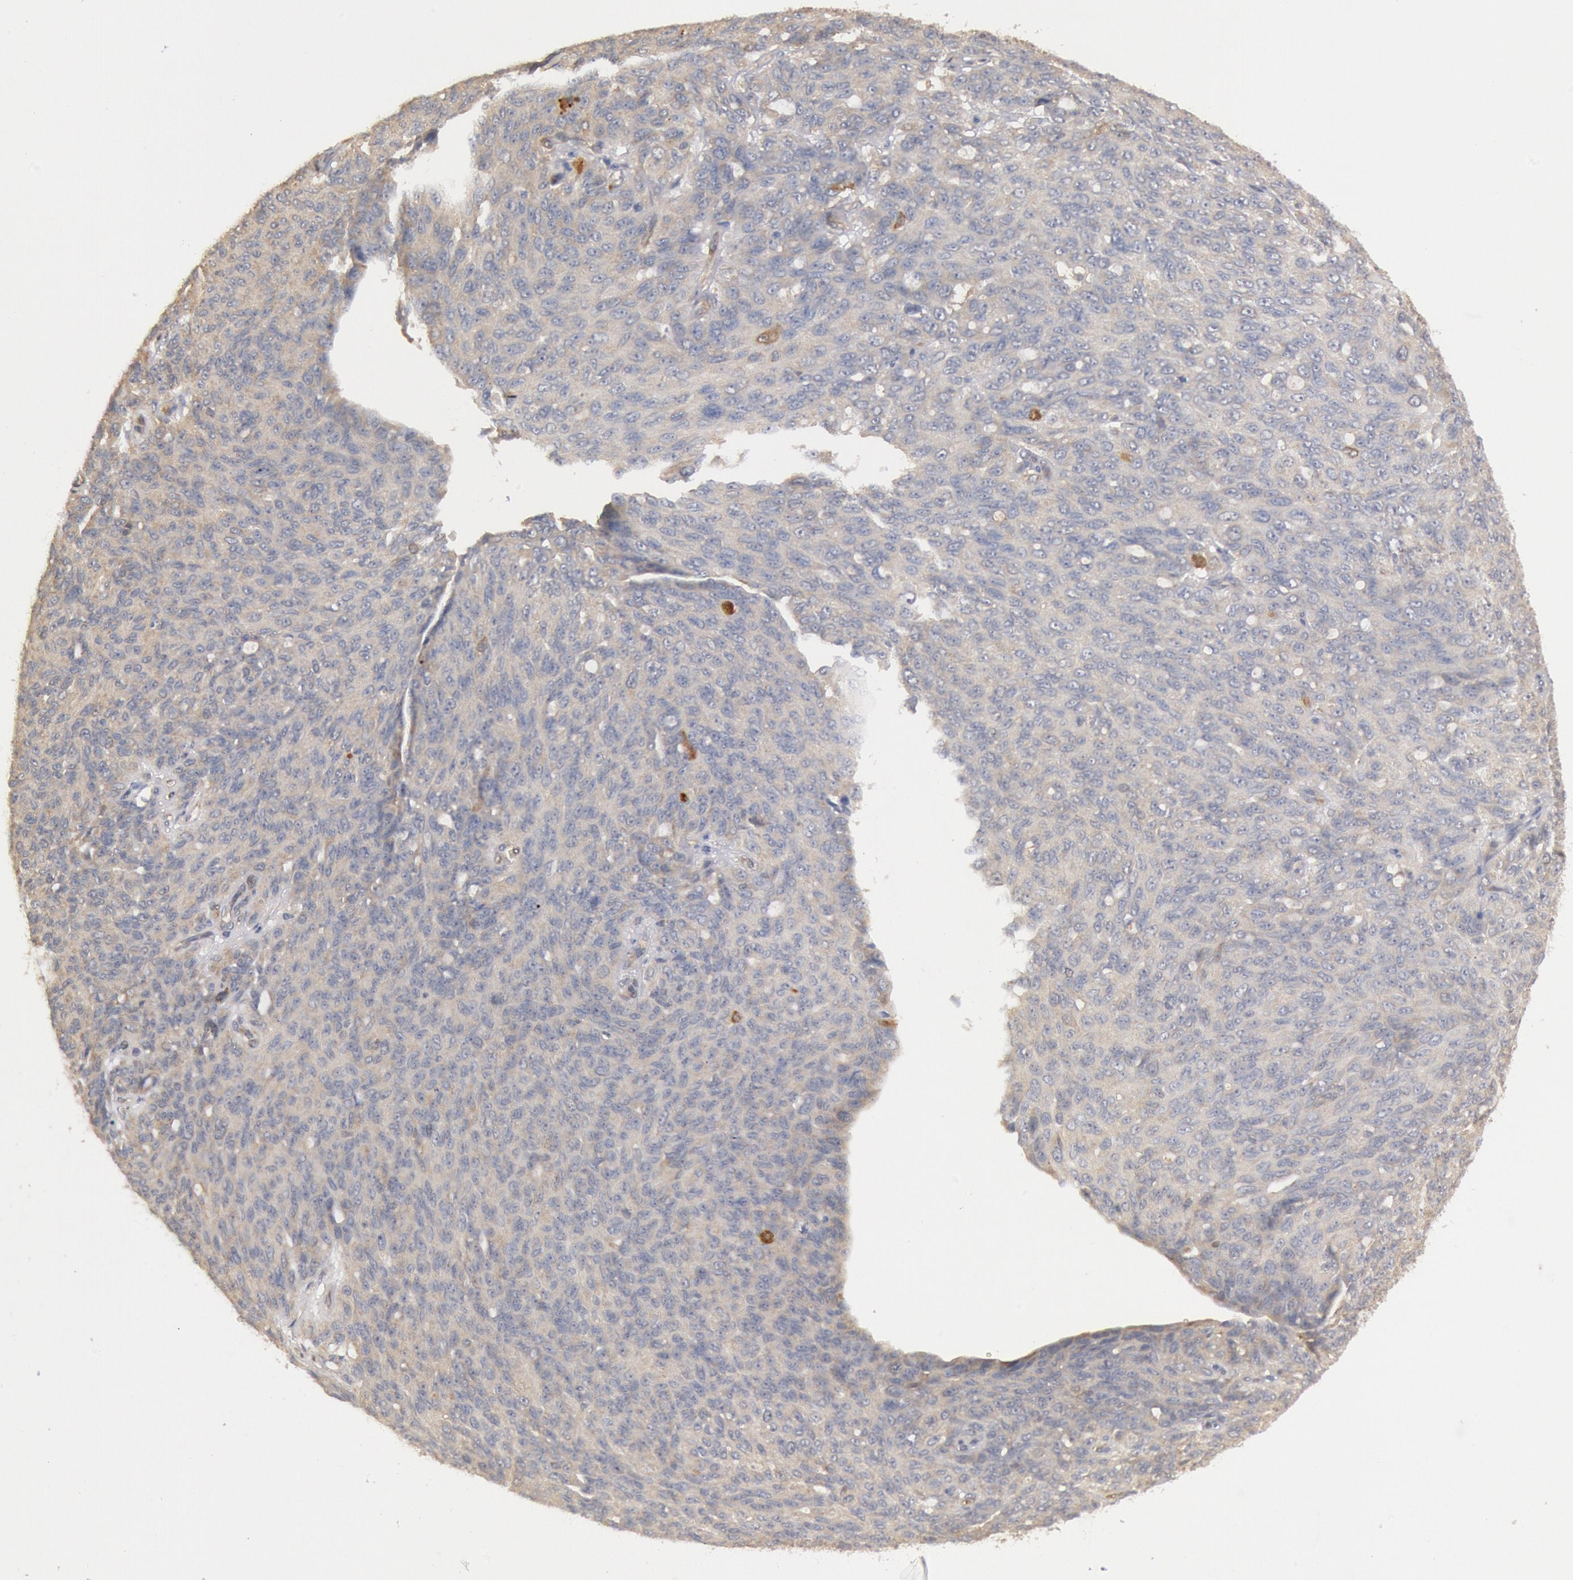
{"staining": {"intensity": "negative", "quantity": "none", "location": "none"}, "tissue": "ovarian cancer", "cell_type": "Tumor cells", "image_type": "cancer", "snomed": [{"axis": "morphology", "description": "Carcinoma, endometroid"}, {"axis": "topography", "description": "Ovary"}], "caption": "IHC image of neoplastic tissue: human ovarian endometroid carcinoma stained with DAB demonstrates no significant protein expression in tumor cells.", "gene": "DNAJA1", "patient": {"sex": "female", "age": 60}}